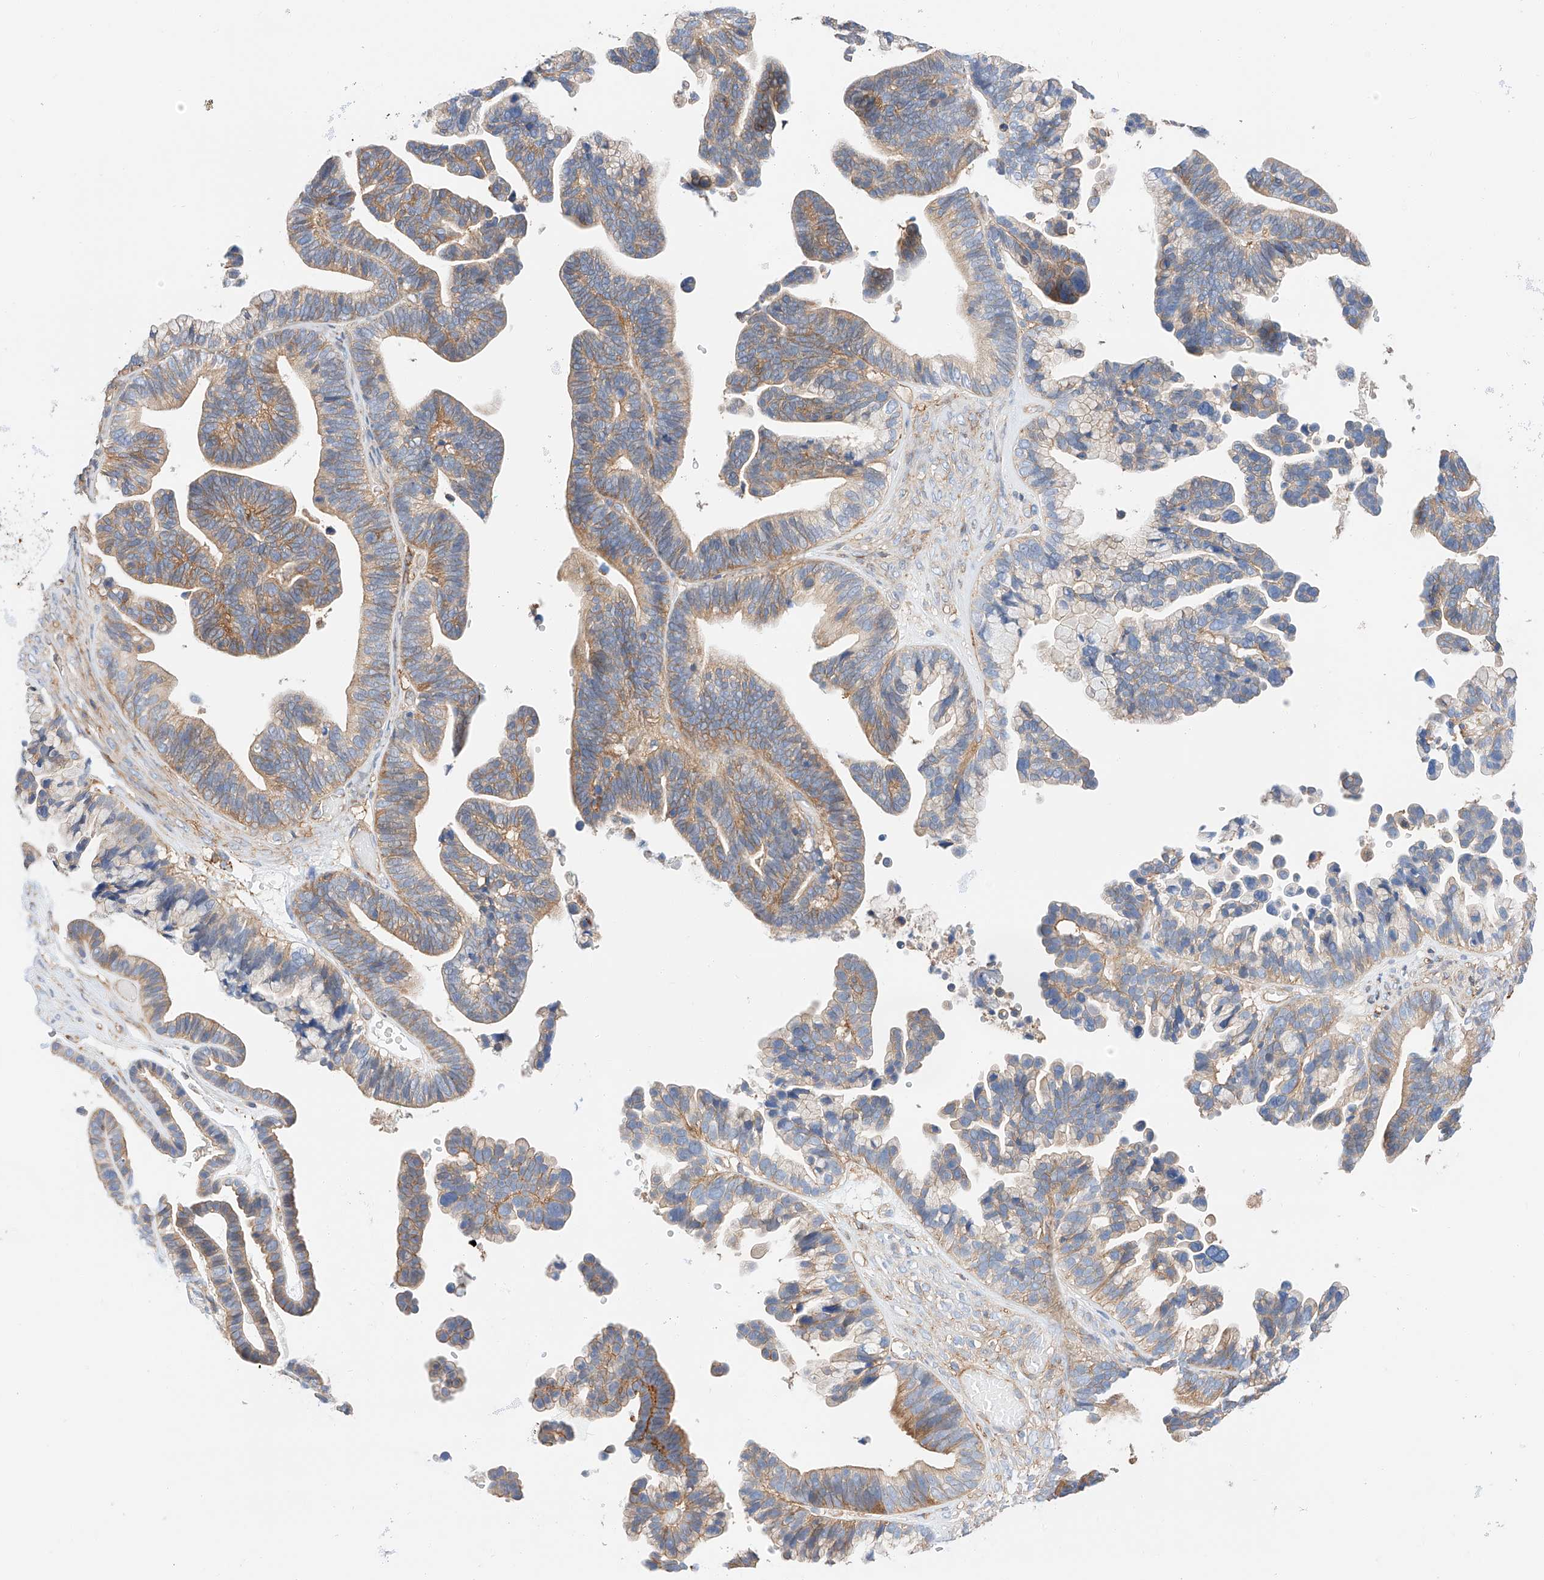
{"staining": {"intensity": "weak", "quantity": ">75%", "location": "cytoplasmic/membranous"}, "tissue": "ovarian cancer", "cell_type": "Tumor cells", "image_type": "cancer", "snomed": [{"axis": "morphology", "description": "Cystadenocarcinoma, serous, NOS"}, {"axis": "topography", "description": "Ovary"}], "caption": "Serous cystadenocarcinoma (ovarian) tissue reveals weak cytoplasmic/membranous staining in approximately >75% of tumor cells, visualized by immunohistochemistry.", "gene": "HAUS4", "patient": {"sex": "female", "age": 56}}